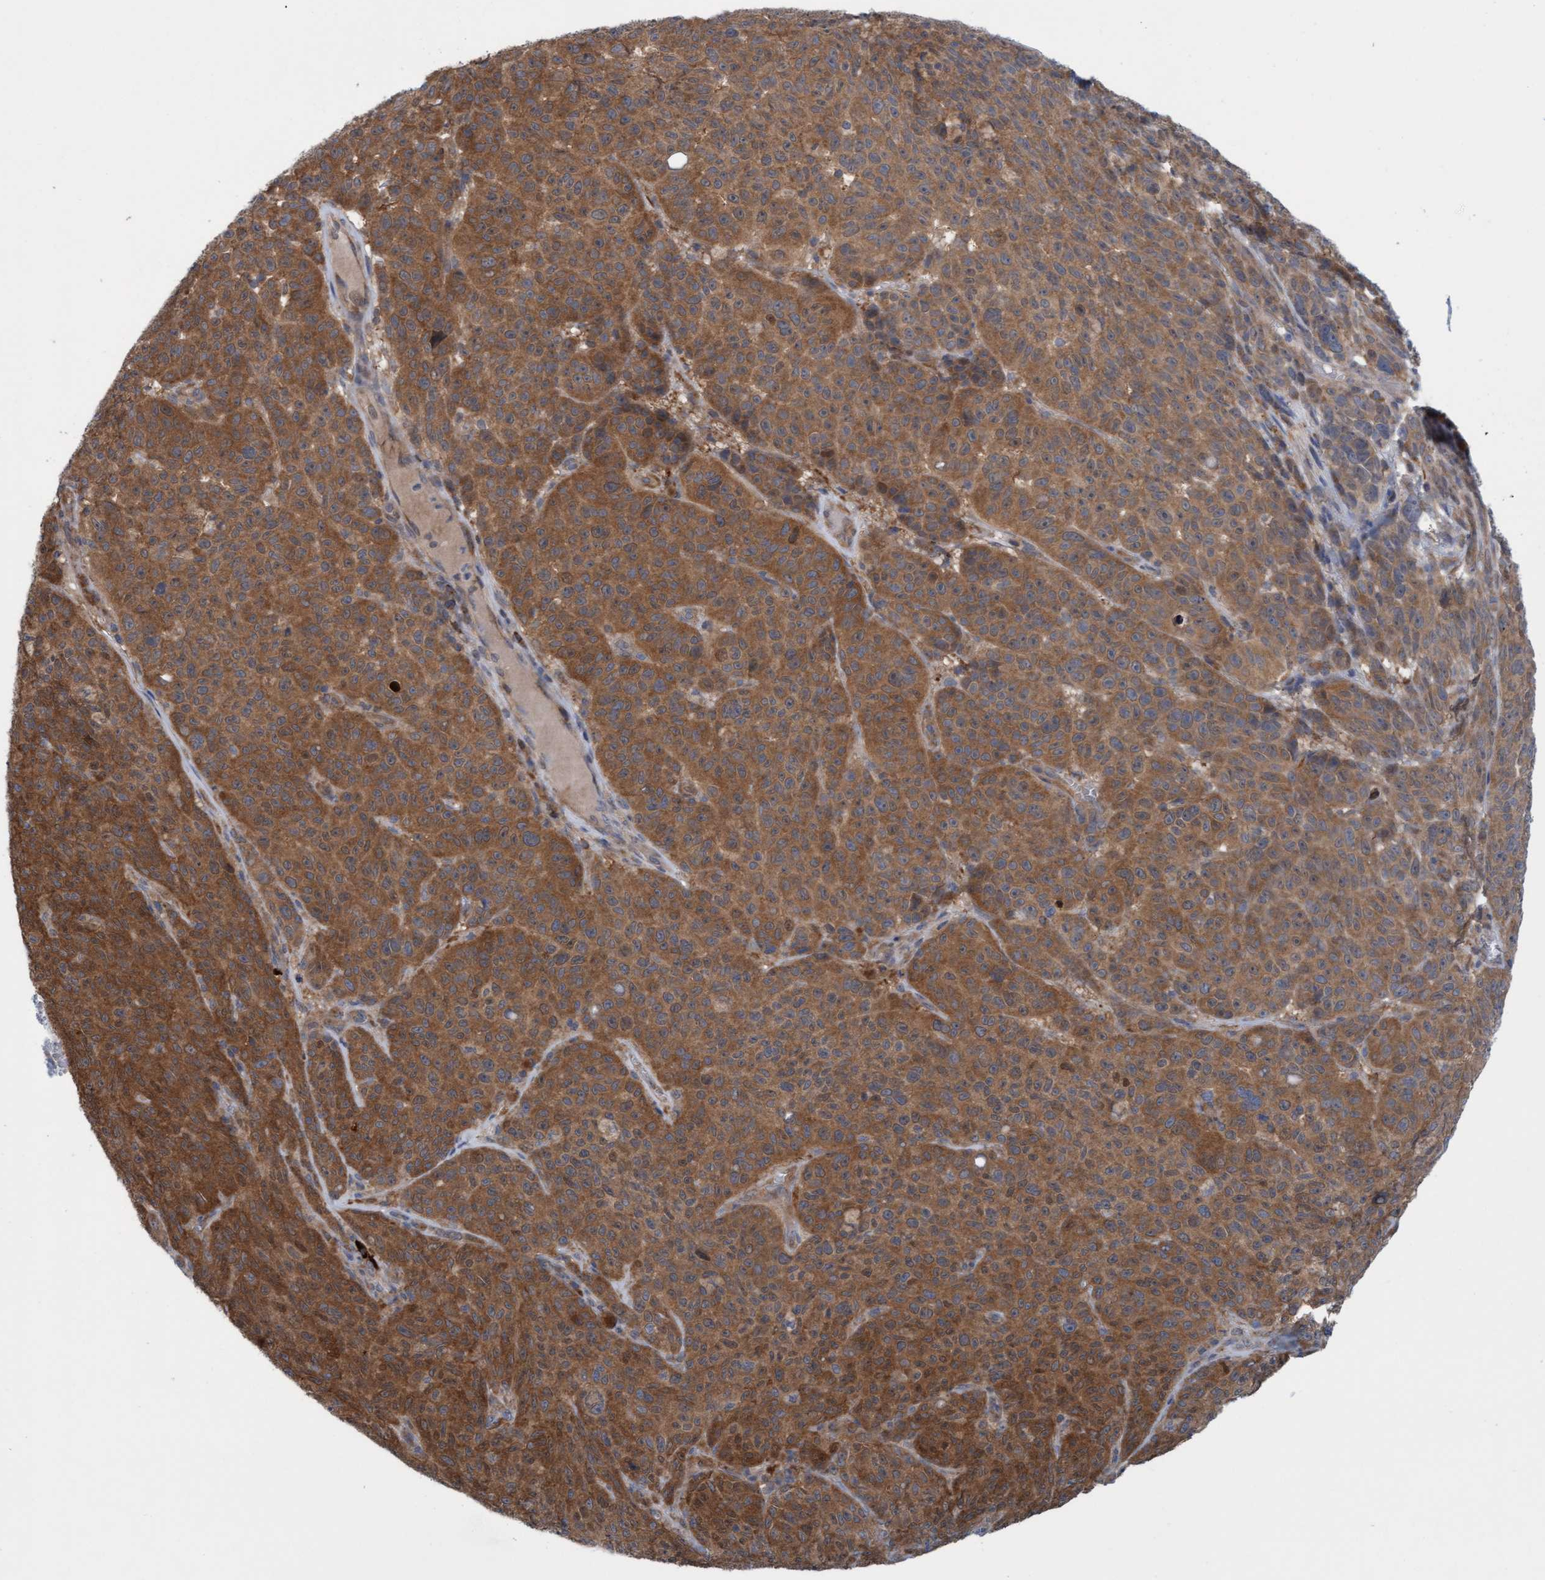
{"staining": {"intensity": "moderate", "quantity": ">75%", "location": "cytoplasmic/membranous"}, "tissue": "melanoma", "cell_type": "Tumor cells", "image_type": "cancer", "snomed": [{"axis": "morphology", "description": "Malignant melanoma, NOS"}, {"axis": "topography", "description": "Skin"}], "caption": "Malignant melanoma stained with a protein marker displays moderate staining in tumor cells.", "gene": "KLHL25", "patient": {"sex": "female", "age": 82}}